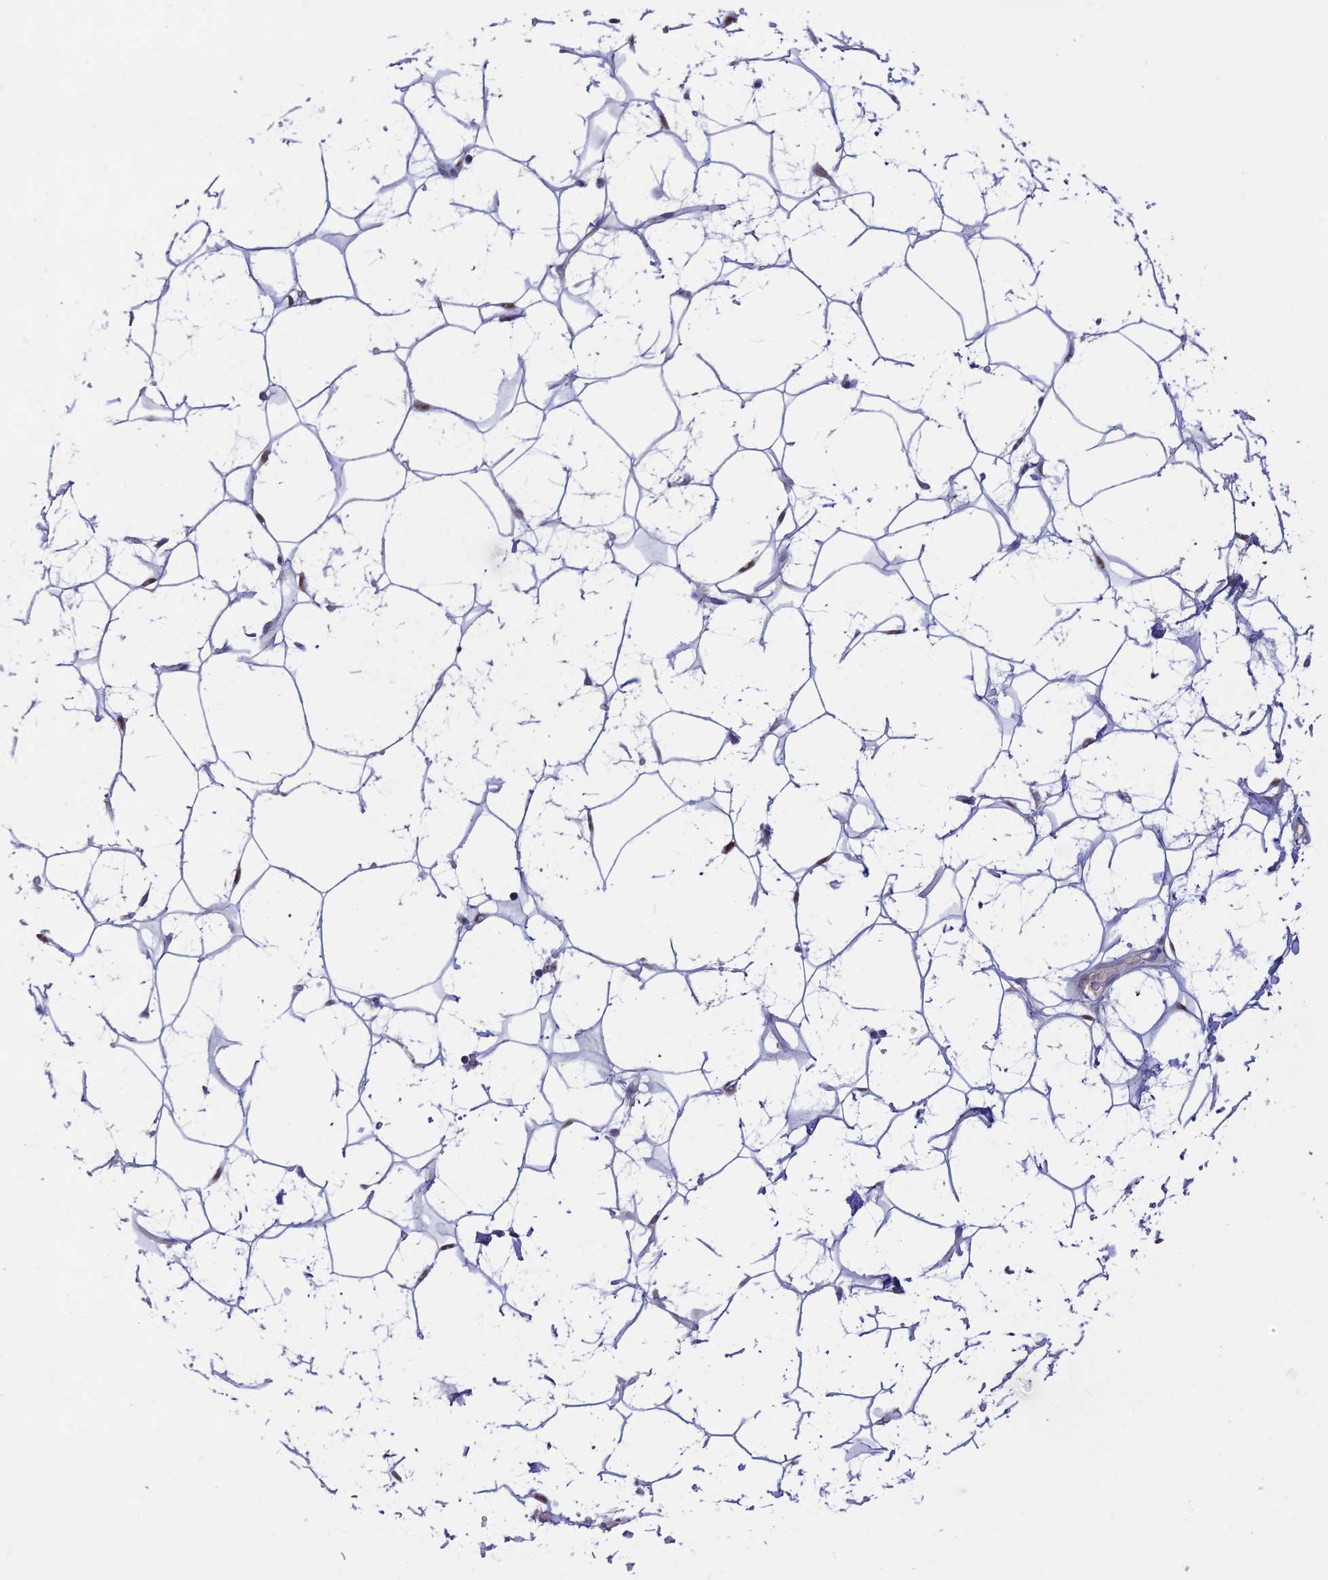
{"staining": {"intensity": "moderate", "quantity": "25%-75%", "location": "nuclear"}, "tissue": "adipose tissue", "cell_type": "Adipocytes", "image_type": "normal", "snomed": [{"axis": "morphology", "description": "Normal tissue, NOS"}, {"axis": "topography", "description": "Breast"}], "caption": "Immunohistochemistry histopathology image of normal human adipose tissue stained for a protein (brown), which reveals medium levels of moderate nuclear positivity in about 25%-75% of adipocytes.", "gene": "FASTKD5", "patient": {"sex": "female", "age": 26}}